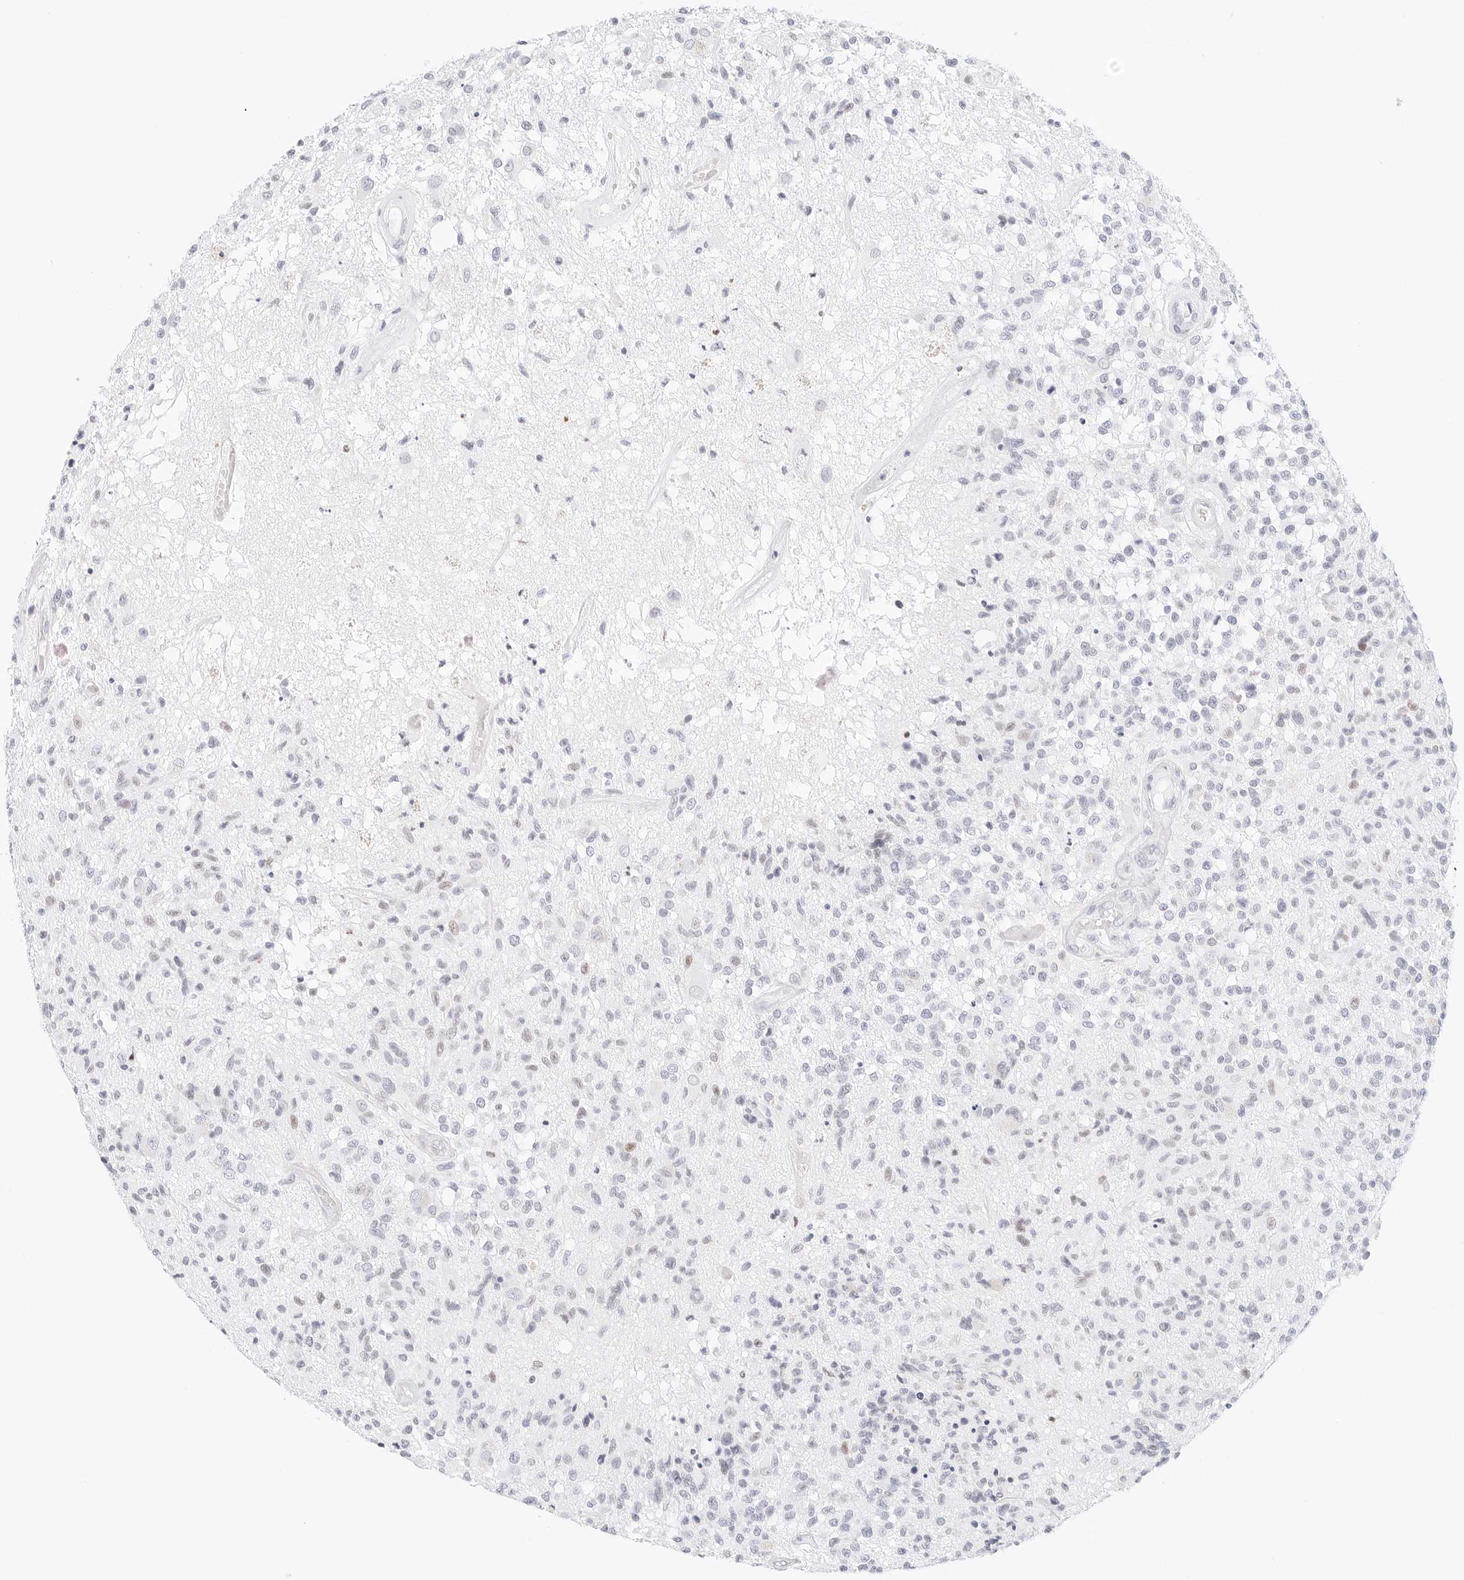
{"staining": {"intensity": "negative", "quantity": "none", "location": "none"}, "tissue": "glioma", "cell_type": "Tumor cells", "image_type": "cancer", "snomed": [{"axis": "morphology", "description": "Glioma, malignant, High grade"}, {"axis": "morphology", "description": "Glioblastoma, NOS"}, {"axis": "topography", "description": "Brain"}], "caption": "An IHC image of malignant high-grade glioma is shown. There is no staining in tumor cells of malignant high-grade glioma. (DAB IHC visualized using brightfield microscopy, high magnification).", "gene": "CDH1", "patient": {"sex": "male", "age": 60}}